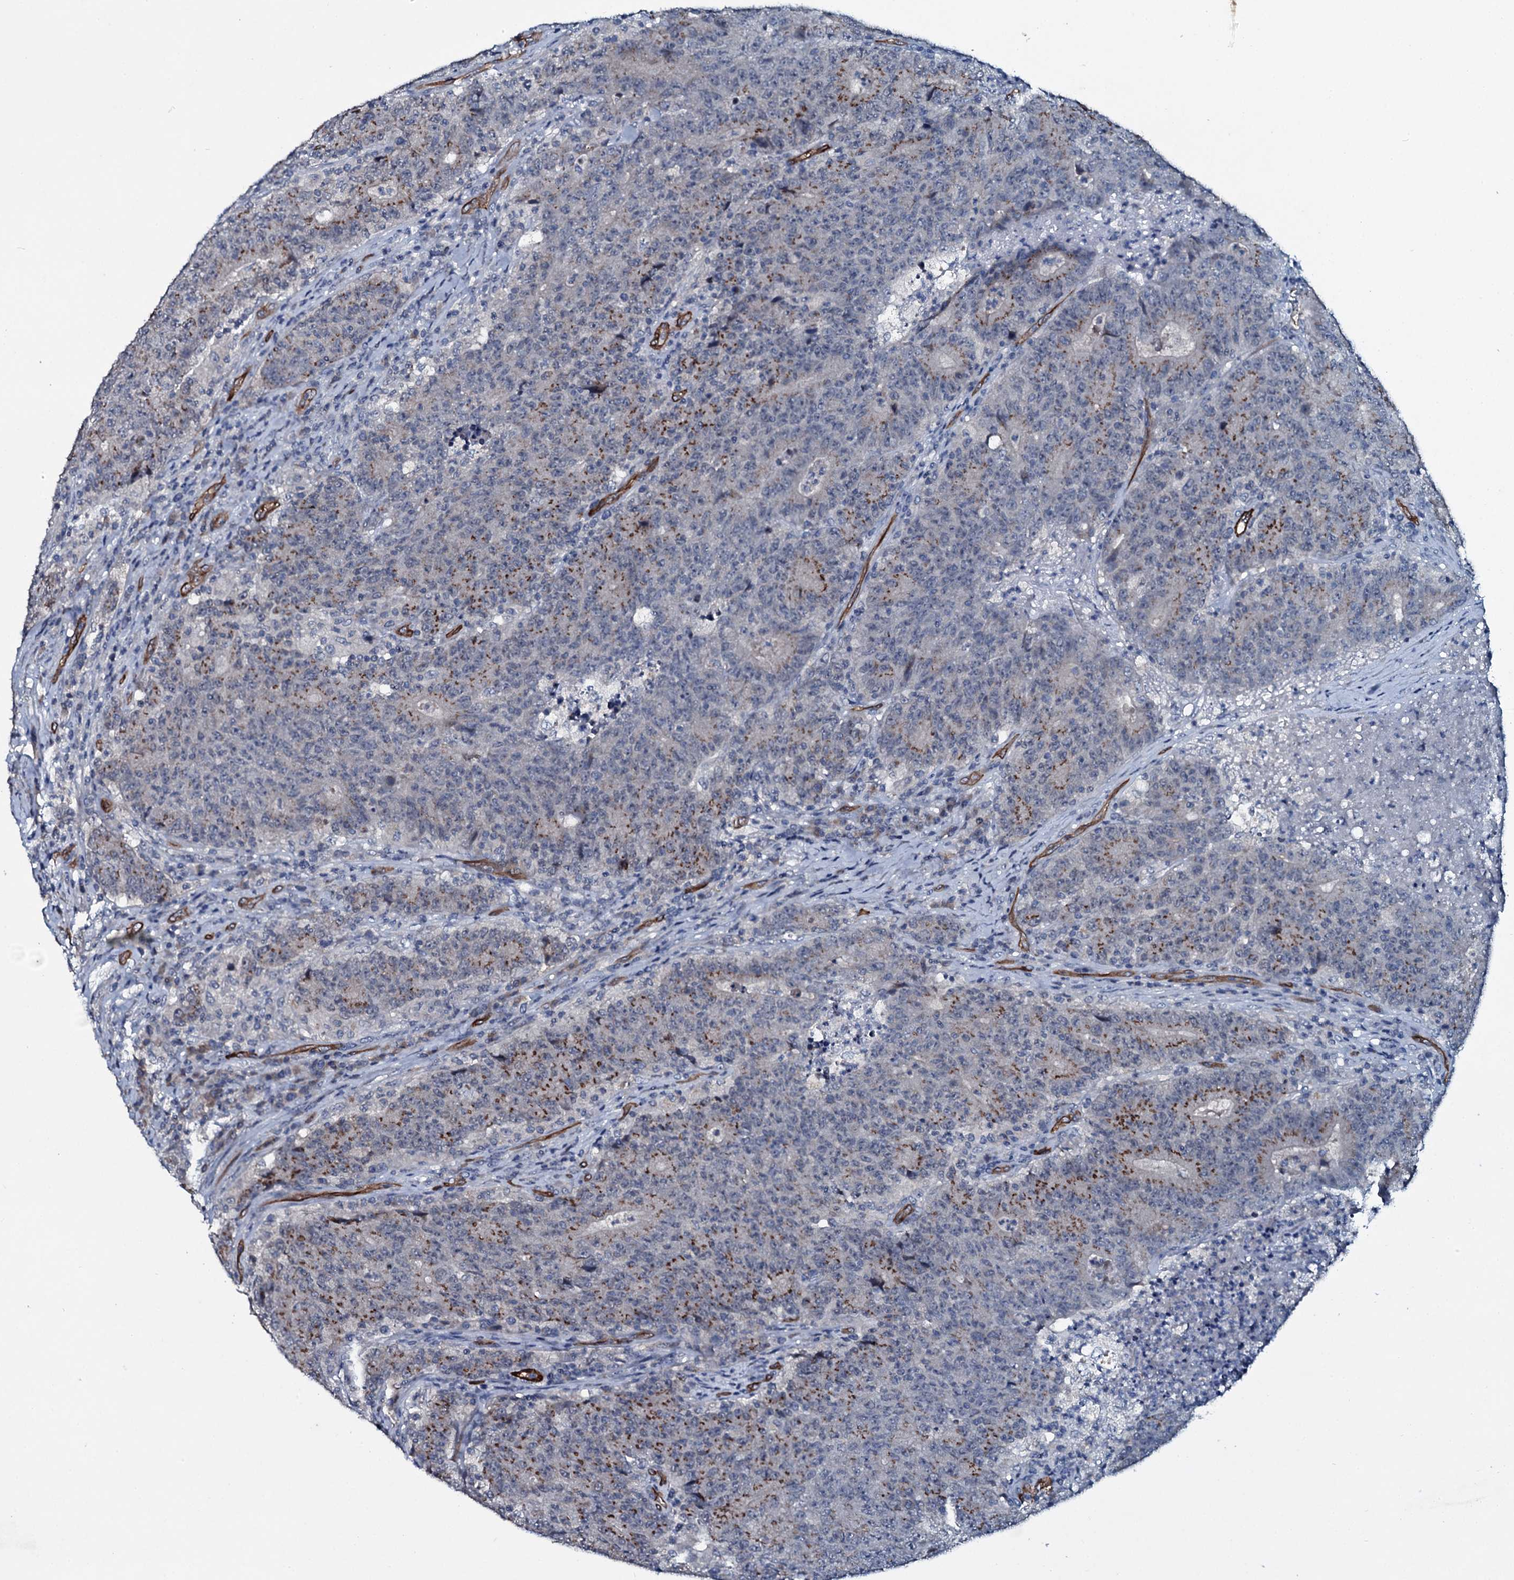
{"staining": {"intensity": "moderate", "quantity": "25%-75%", "location": "cytoplasmic/membranous"}, "tissue": "colorectal cancer", "cell_type": "Tumor cells", "image_type": "cancer", "snomed": [{"axis": "morphology", "description": "Adenocarcinoma, NOS"}, {"axis": "topography", "description": "Colon"}], "caption": "Protein expression analysis of adenocarcinoma (colorectal) shows moderate cytoplasmic/membranous staining in about 25%-75% of tumor cells.", "gene": "CLEC14A", "patient": {"sex": "female", "age": 75}}